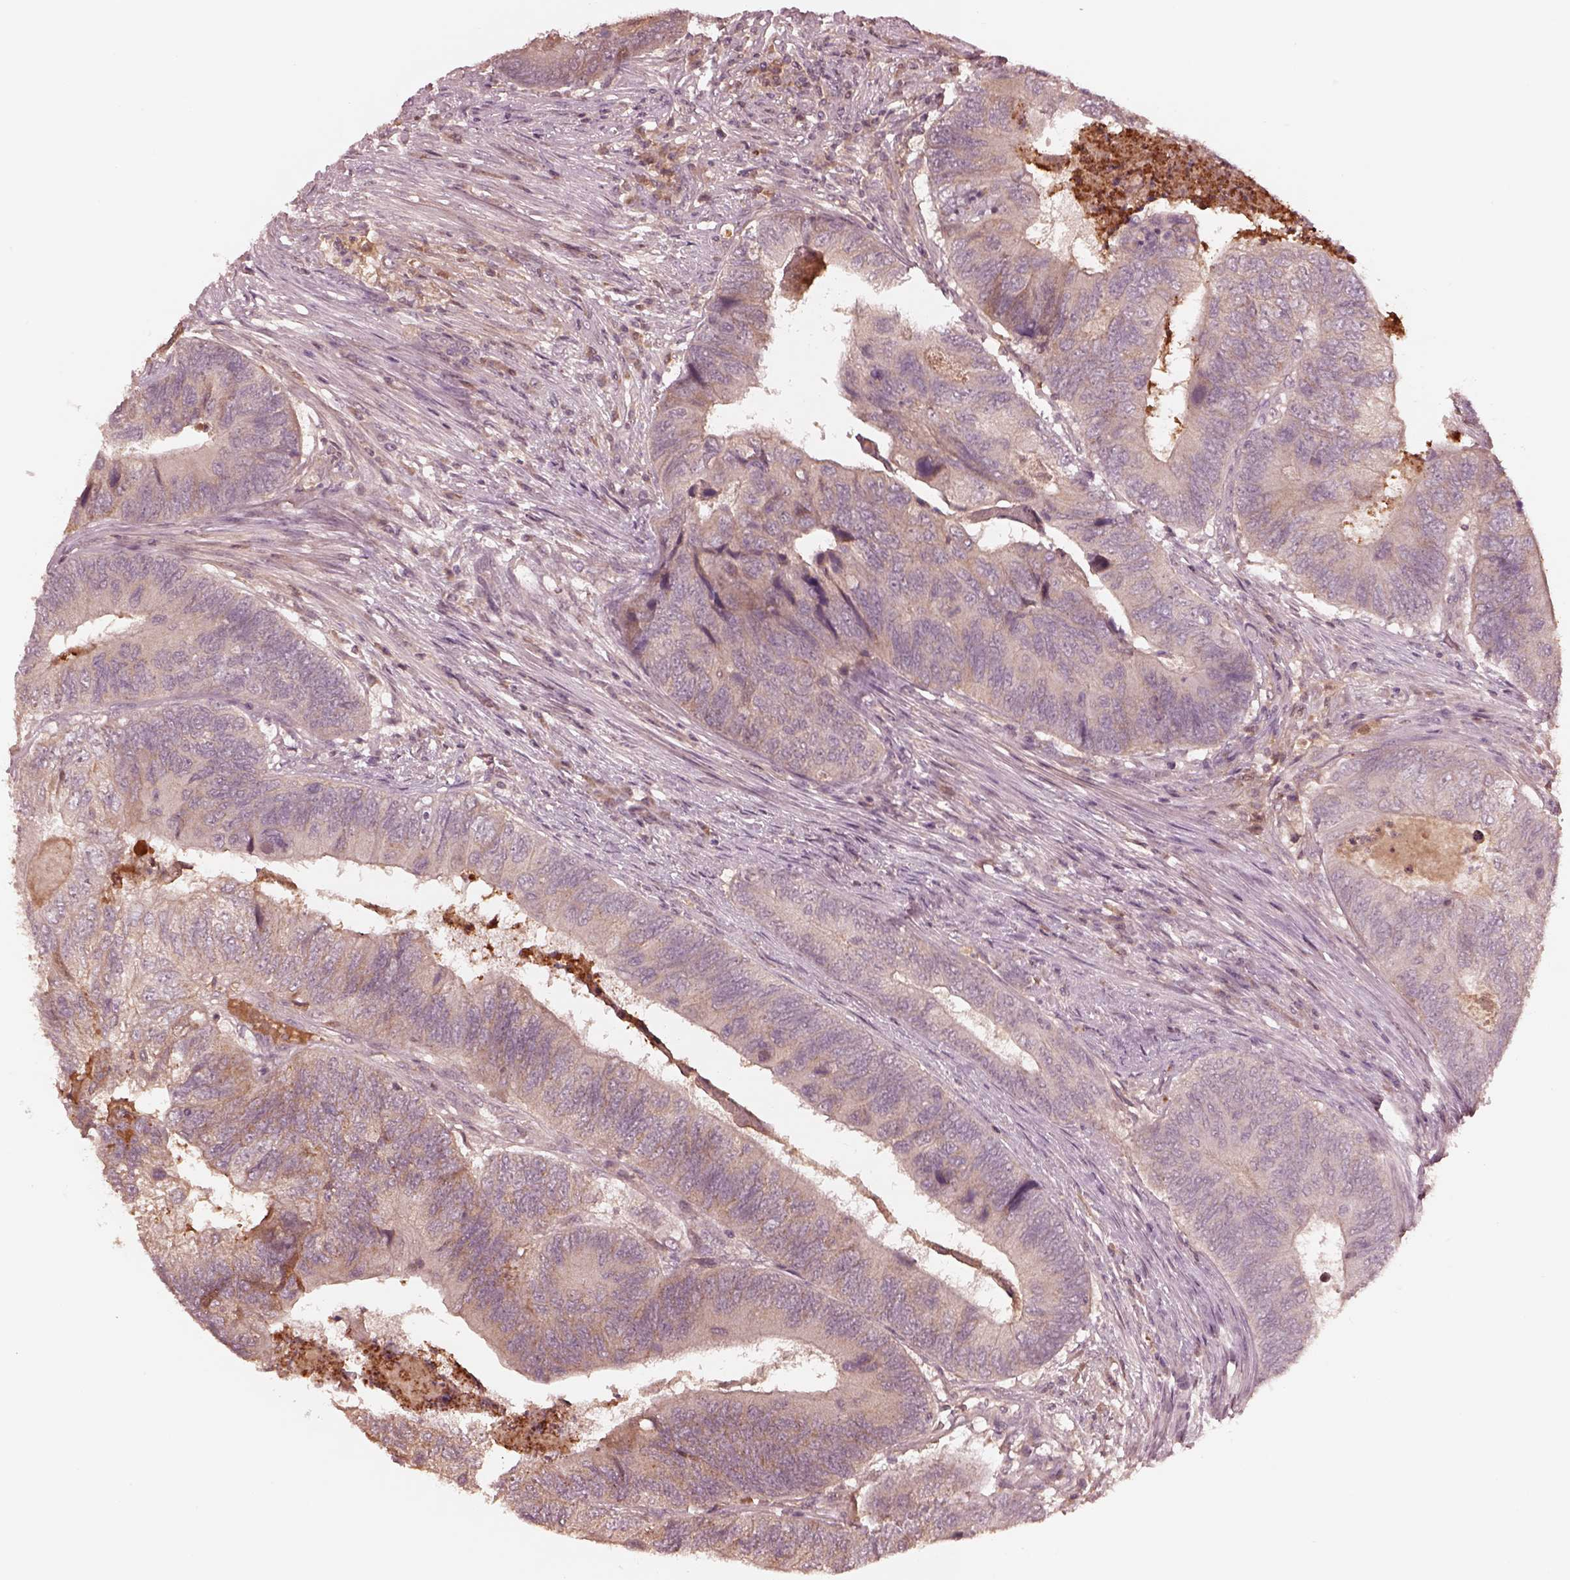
{"staining": {"intensity": "negative", "quantity": "none", "location": "none"}, "tissue": "colorectal cancer", "cell_type": "Tumor cells", "image_type": "cancer", "snomed": [{"axis": "morphology", "description": "Adenocarcinoma, NOS"}, {"axis": "topography", "description": "Colon"}], "caption": "Tumor cells are negative for protein expression in human colorectal adenocarcinoma.", "gene": "TF", "patient": {"sex": "female", "age": 67}}